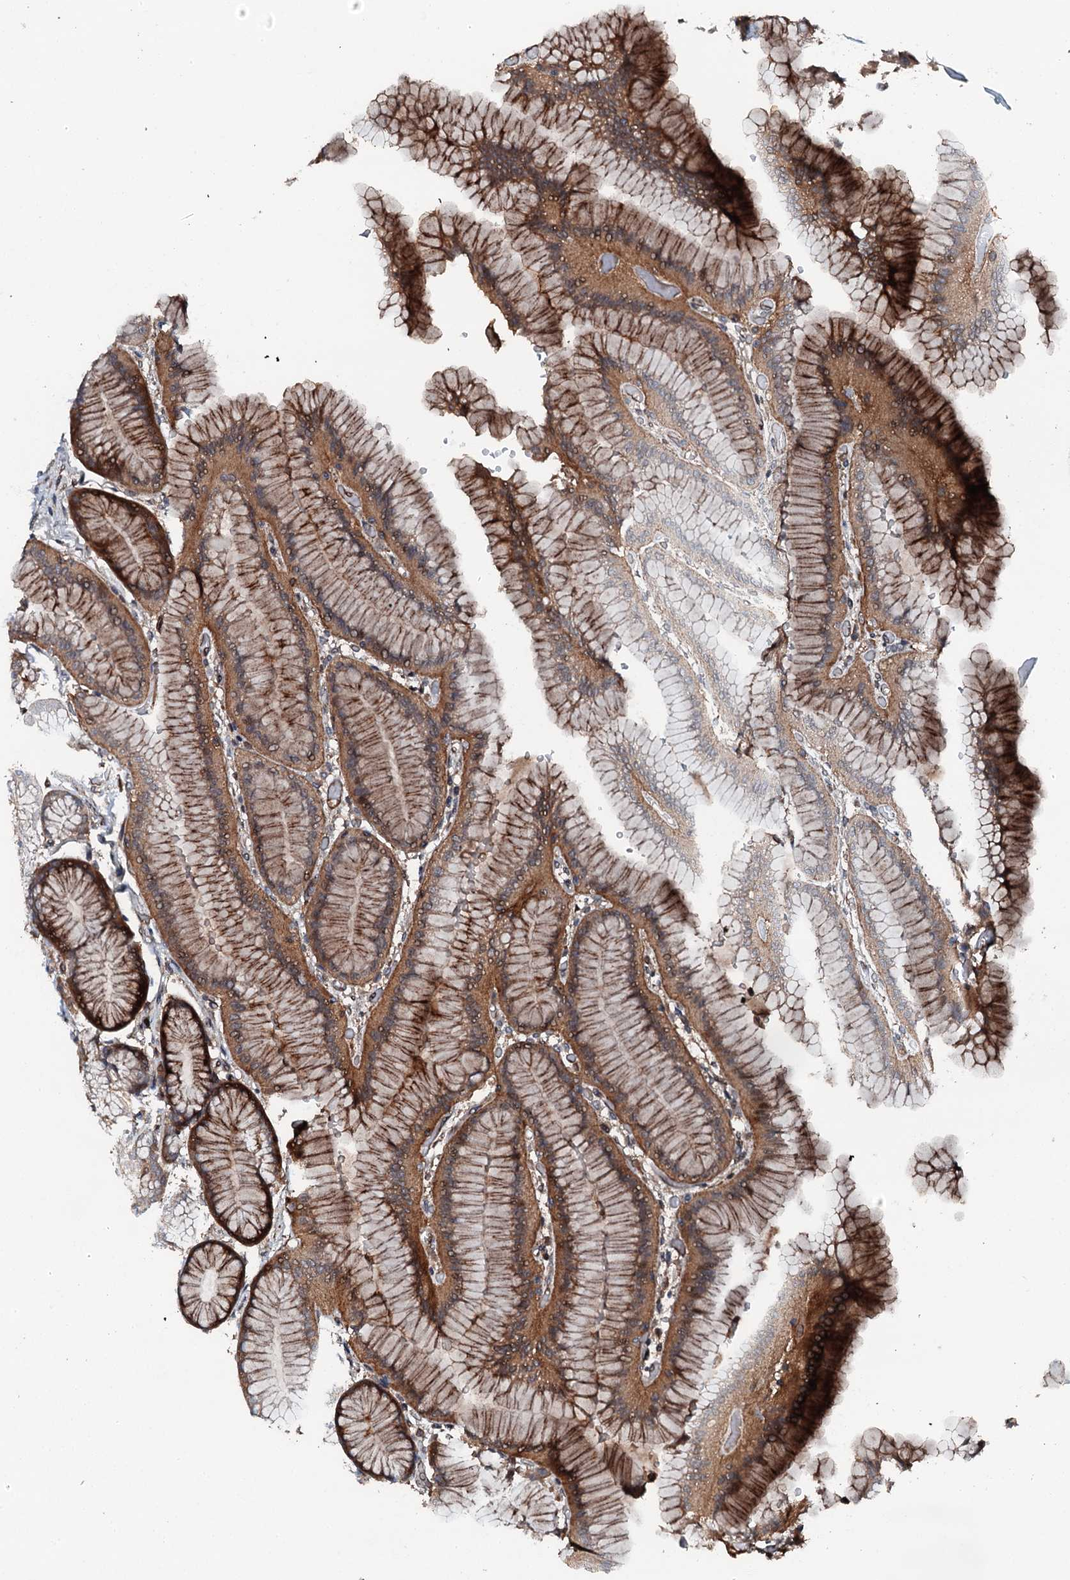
{"staining": {"intensity": "moderate", "quantity": ">75%", "location": "cytoplasmic/membranous"}, "tissue": "stomach", "cell_type": "Glandular cells", "image_type": "normal", "snomed": [{"axis": "morphology", "description": "Normal tissue, NOS"}, {"axis": "morphology", "description": "Adenocarcinoma, NOS"}, {"axis": "morphology", "description": "Adenocarcinoma, High grade"}, {"axis": "topography", "description": "Stomach, upper"}, {"axis": "topography", "description": "Stomach"}], "caption": "Protein expression analysis of unremarkable stomach demonstrates moderate cytoplasmic/membranous positivity in approximately >75% of glandular cells. (brown staining indicates protein expression, while blue staining denotes nuclei).", "gene": "FLYWCH1", "patient": {"sex": "female", "age": 65}}